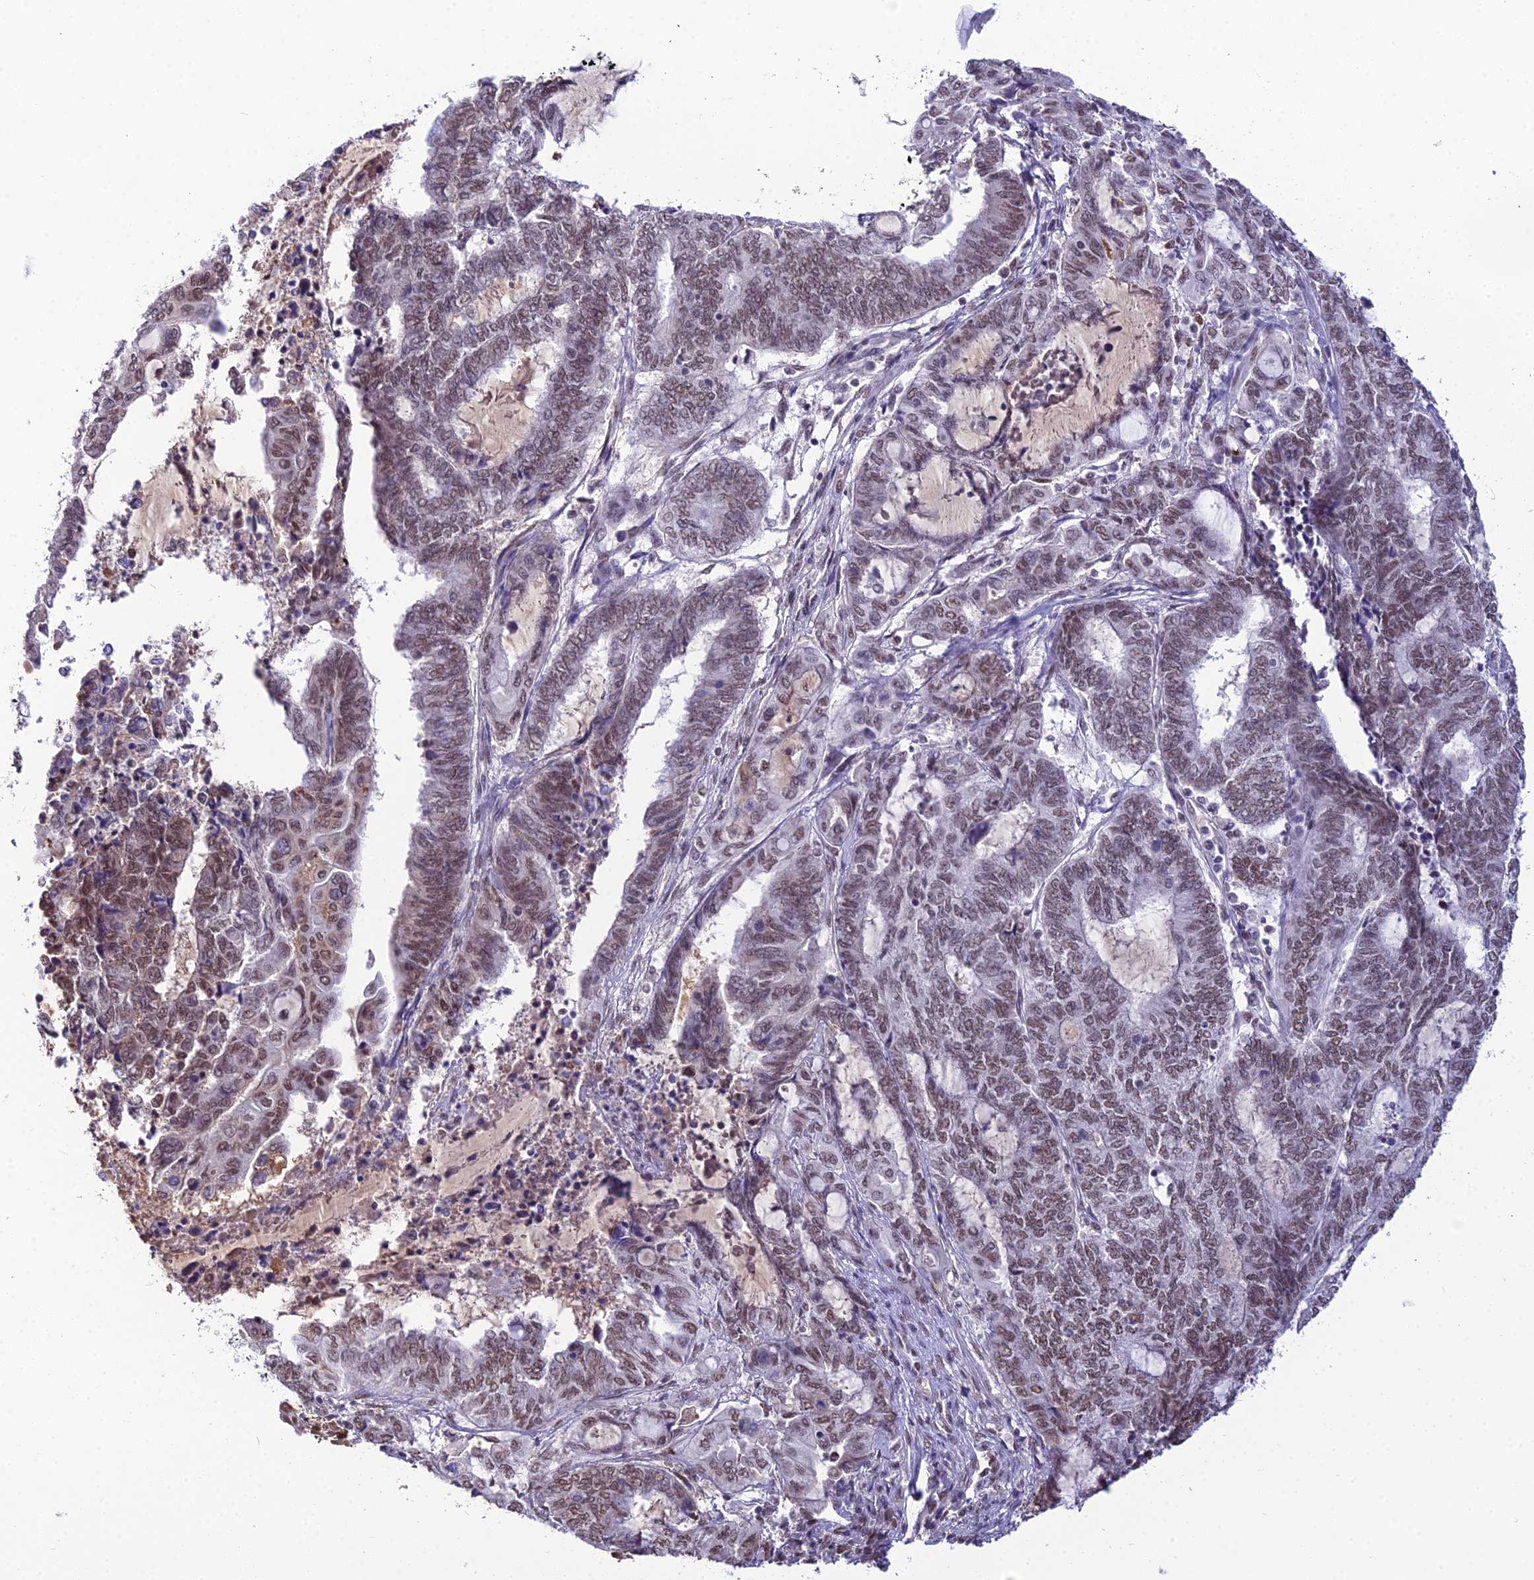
{"staining": {"intensity": "weak", "quantity": ">75%", "location": "nuclear"}, "tissue": "endometrial cancer", "cell_type": "Tumor cells", "image_type": "cancer", "snomed": [{"axis": "morphology", "description": "Adenocarcinoma, NOS"}, {"axis": "topography", "description": "Uterus"}, {"axis": "topography", "description": "Endometrium"}], "caption": "Protein staining by immunohistochemistry (IHC) shows weak nuclear expression in approximately >75% of tumor cells in endometrial adenocarcinoma.", "gene": "RBM12", "patient": {"sex": "female", "age": 70}}